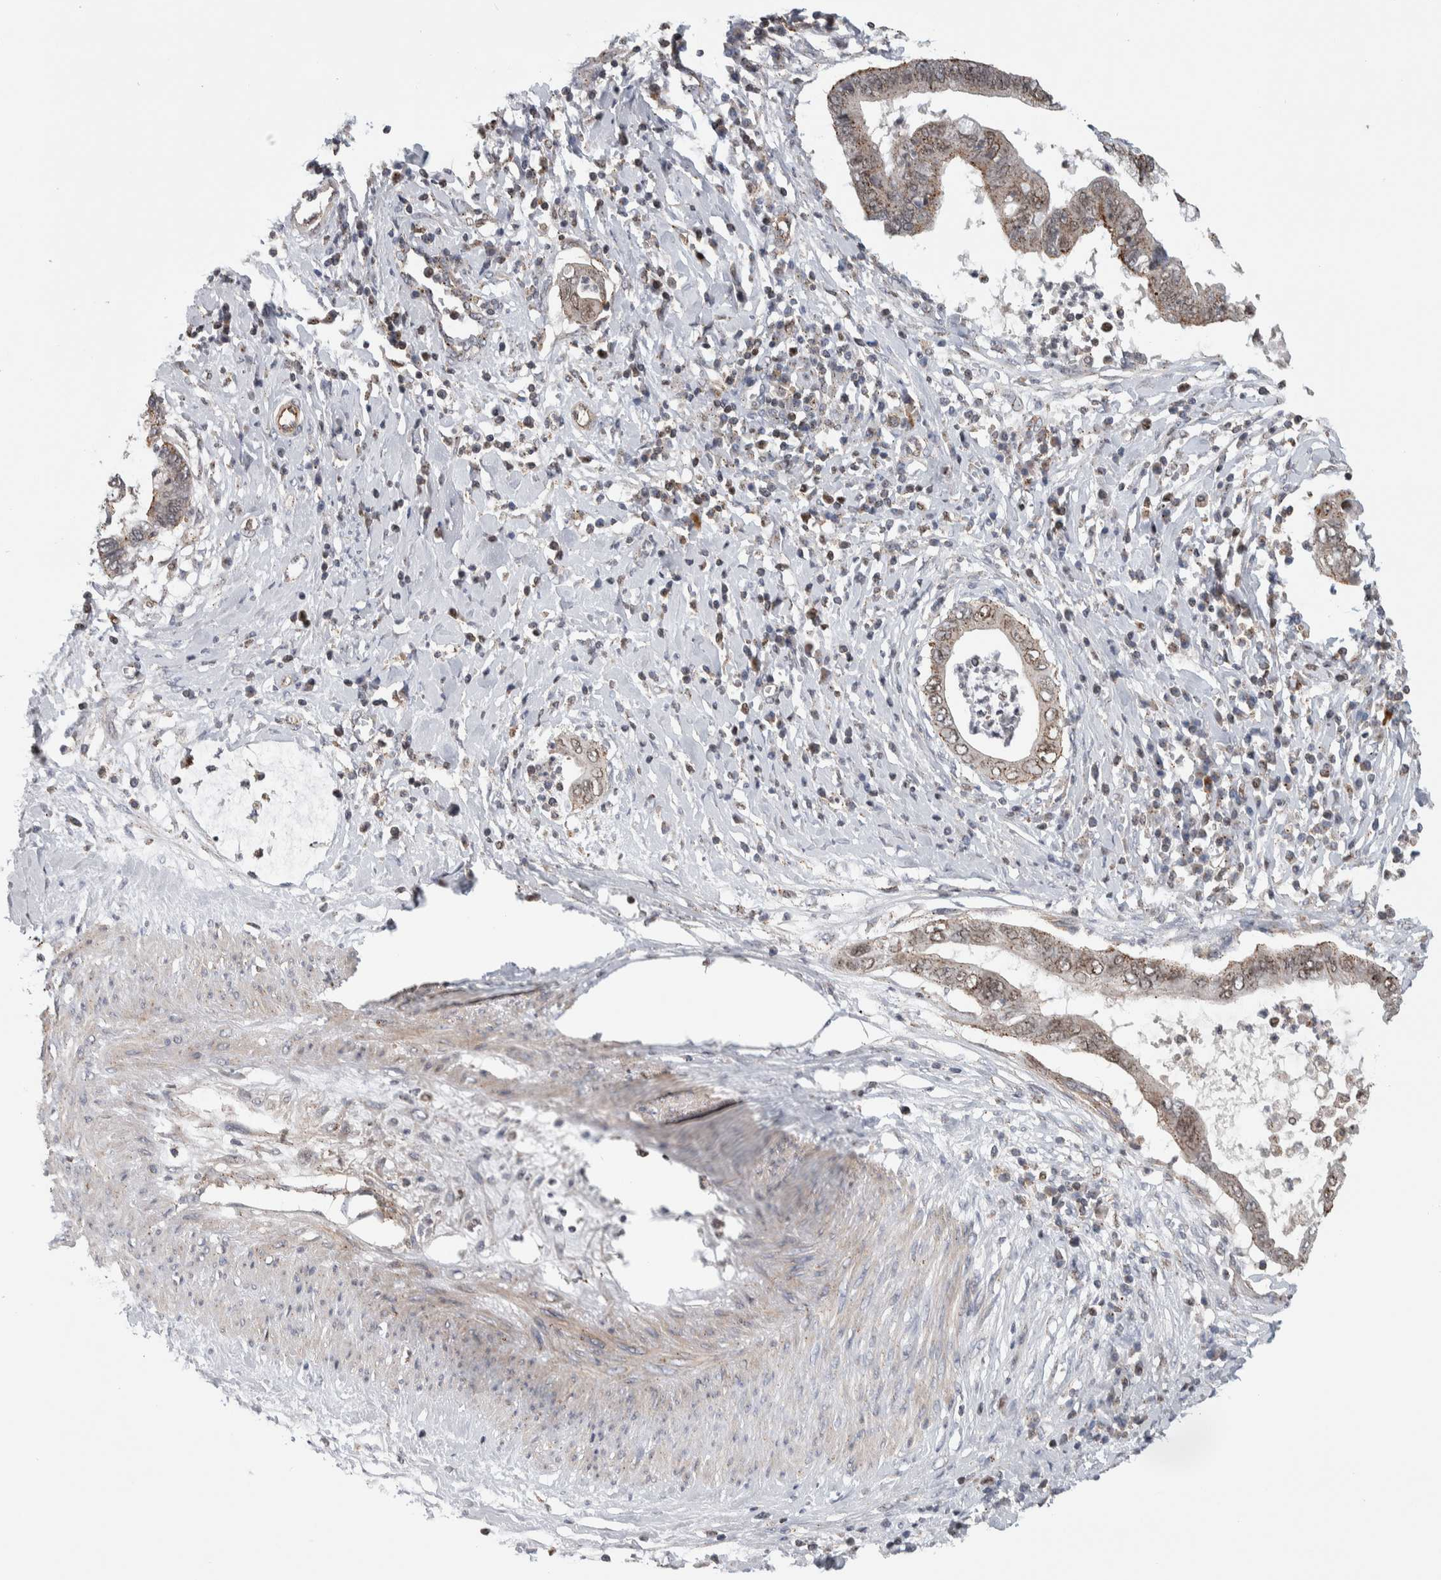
{"staining": {"intensity": "weak", "quantity": ">75%", "location": "cytoplasmic/membranous"}, "tissue": "cervical cancer", "cell_type": "Tumor cells", "image_type": "cancer", "snomed": [{"axis": "morphology", "description": "Adenocarcinoma, NOS"}, {"axis": "topography", "description": "Cervix"}], "caption": "This is a photomicrograph of IHC staining of adenocarcinoma (cervical), which shows weak staining in the cytoplasmic/membranous of tumor cells.", "gene": "MSL1", "patient": {"sex": "female", "age": 44}}